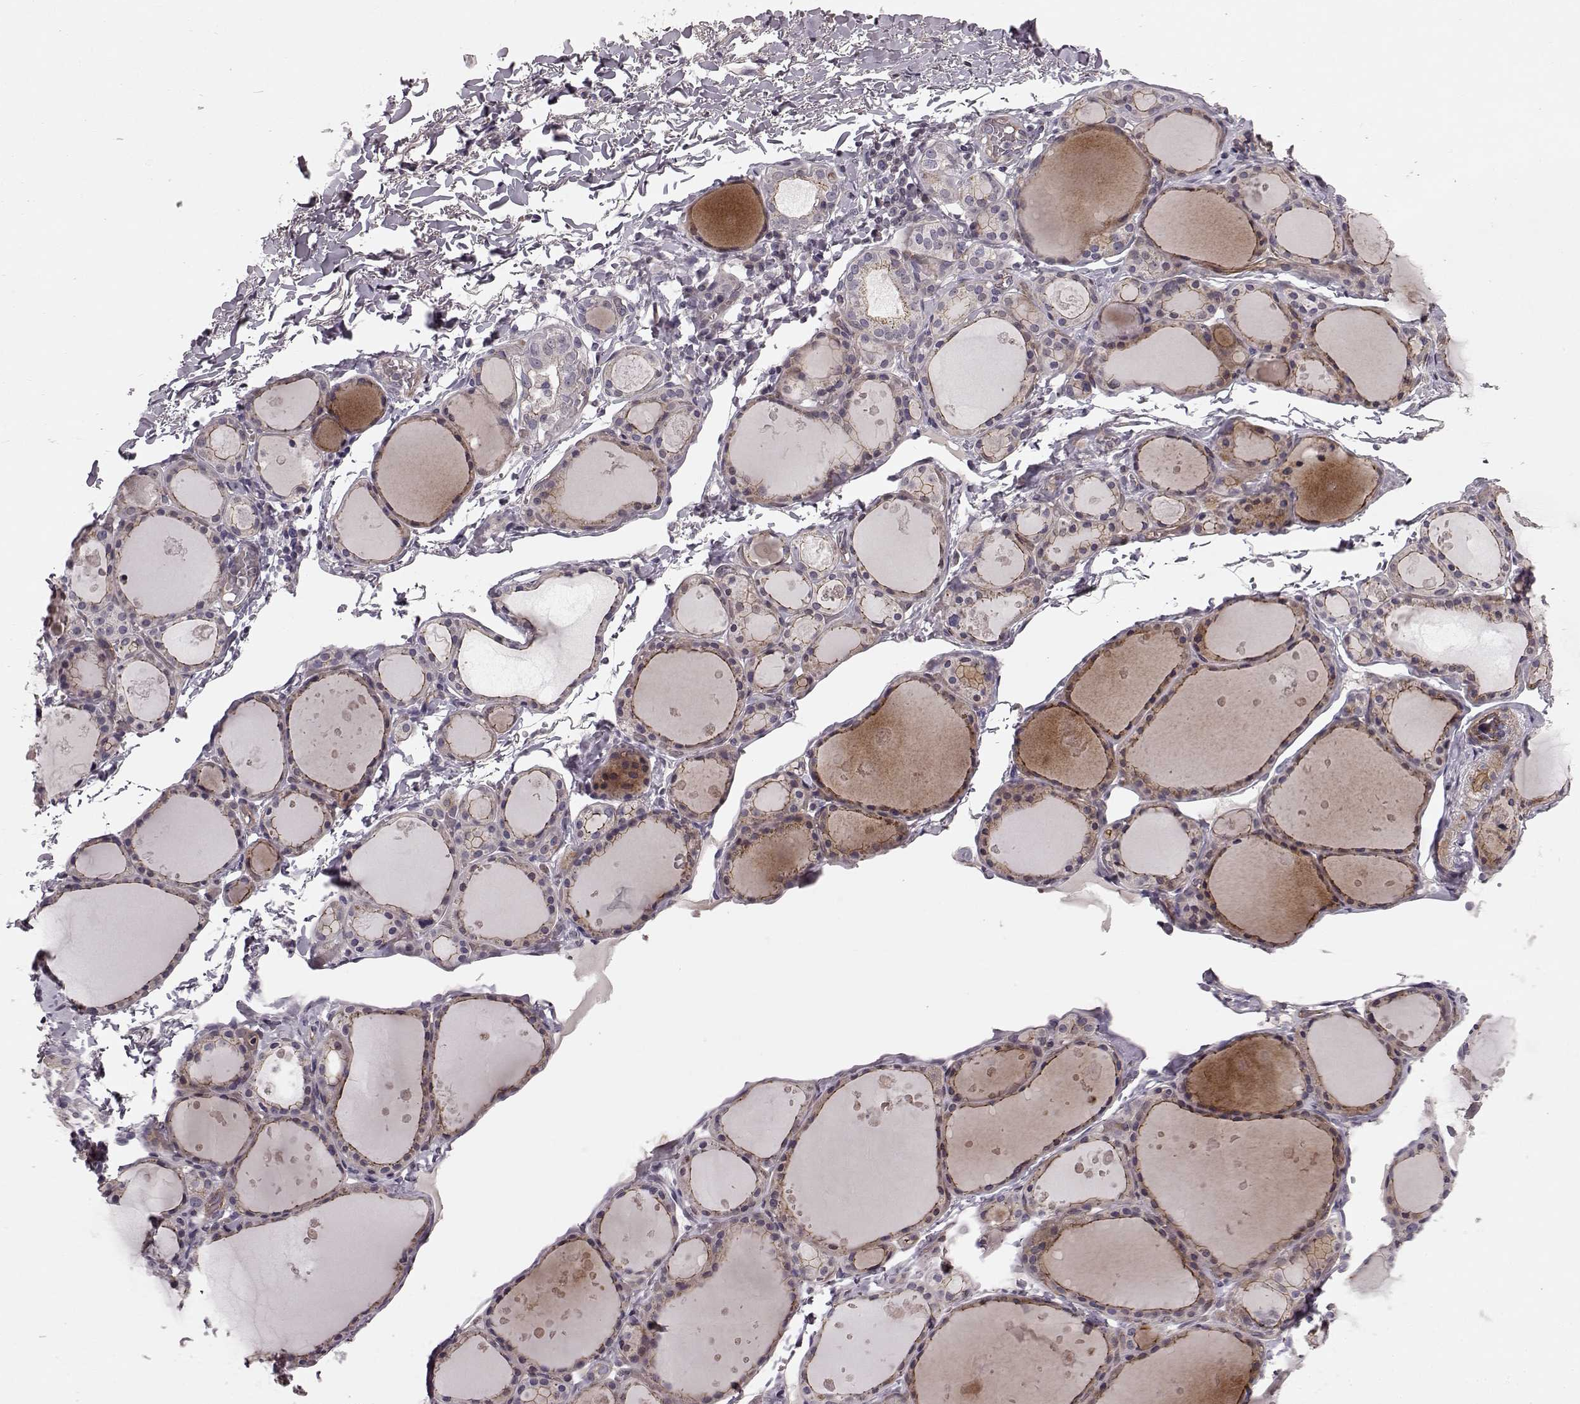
{"staining": {"intensity": "weak", "quantity": "25%-75%", "location": "cytoplasmic/membranous"}, "tissue": "thyroid gland", "cell_type": "Glandular cells", "image_type": "normal", "snomed": [{"axis": "morphology", "description": "Normal tissue, NOS"}, {"axis": "topography", "description": "Thyroid gland"}], "caption": "This is an image of immunohistochemistry (IHC) staining of benign thyroid gland, which shows weak staining in the cytoplasmic/membranous of glandular cells.", "gene": "SLC22A18", "patient": {"sex": "male", "age": 68}}